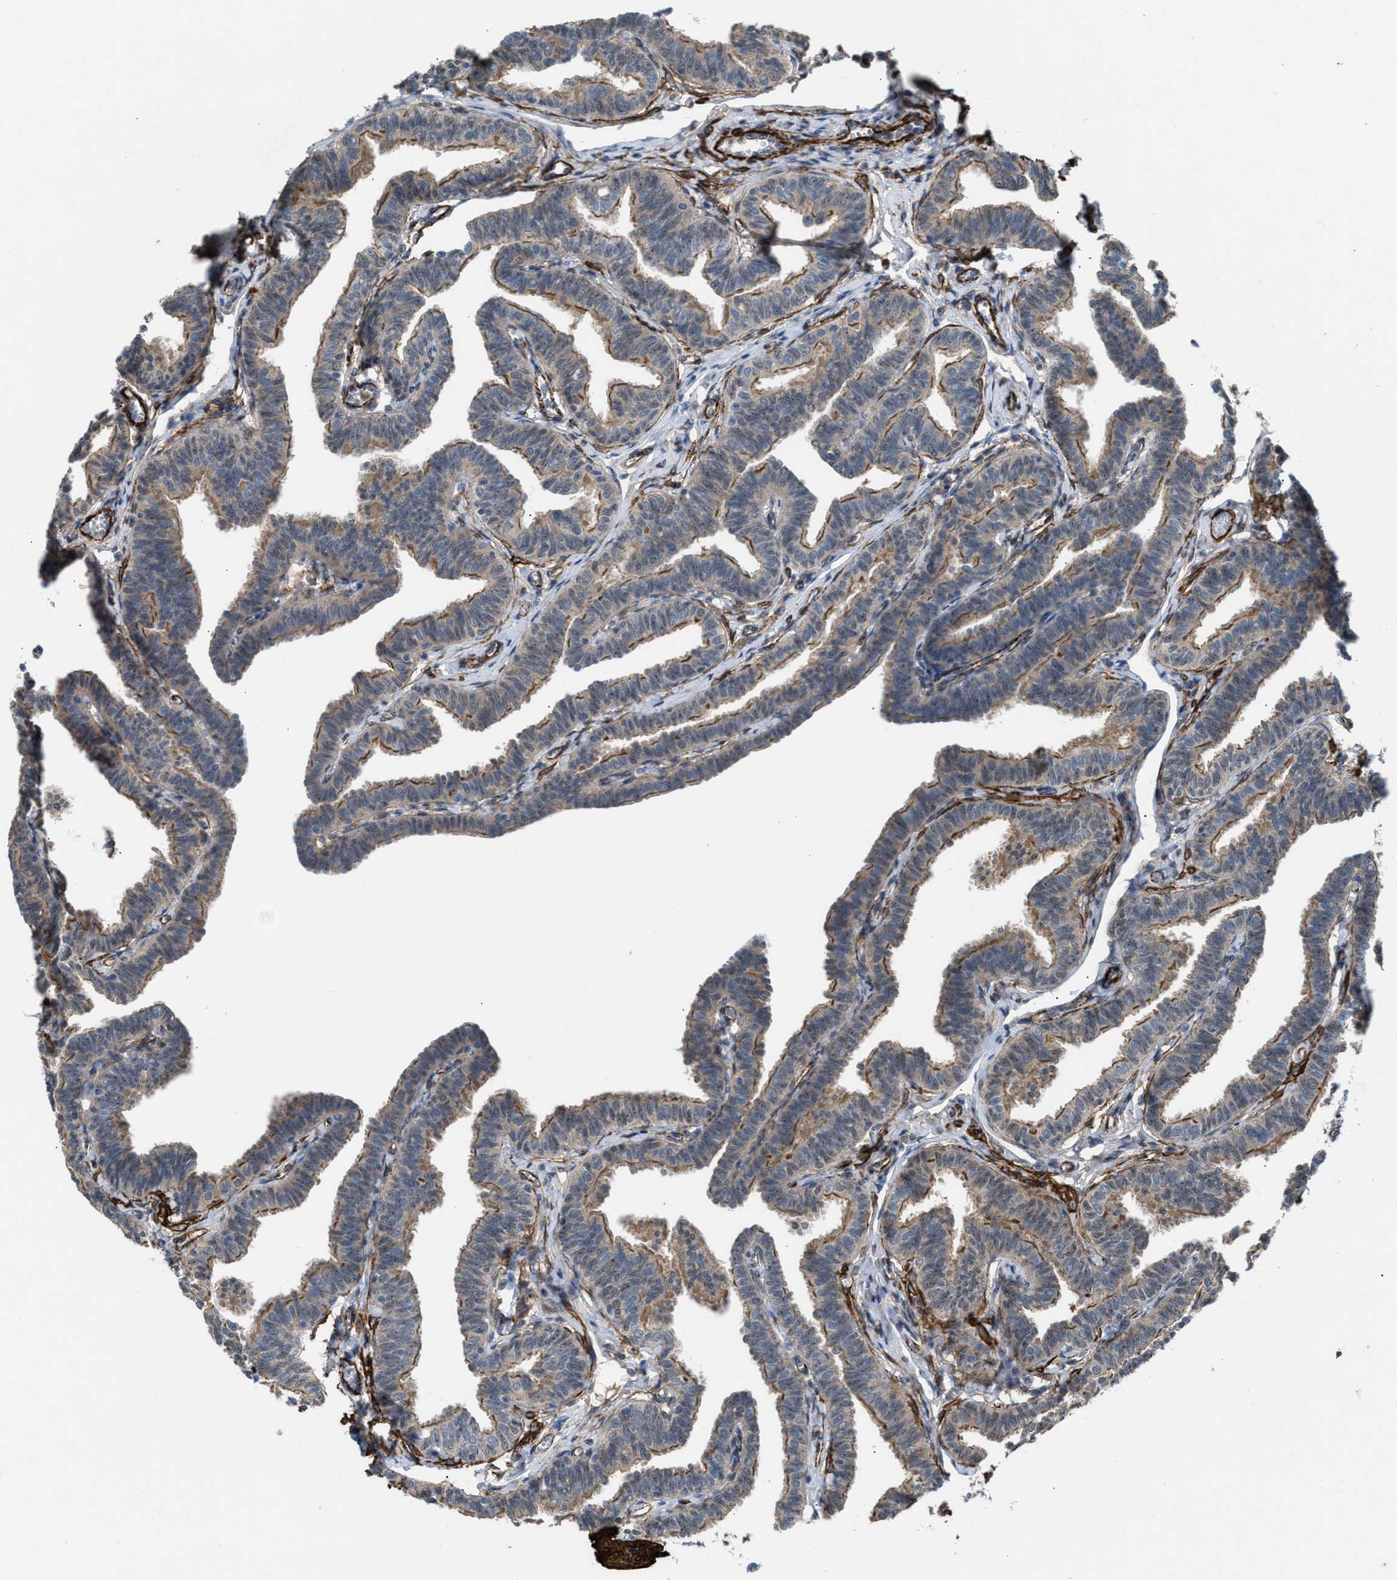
{"staining": {"intensity": "moderate", "quantity": "25%-75%", "location": "cytoplasmic/membranous,nuclear"}, "tissue": "fallopian tube", "cell_type": "Glandular cells", "image_type": "normal", "snomed": [{"axis": "morphology", "description": "Normal tissue, NOS"}, {"axis": "topography", "description": "Fallopian tube"}, {"axis": "topography", "description": "Ovary"}], "caption": "An immunohistochemistry micrograph of benign tissue is shown. Protein staining in brown labels moderate cytoplasmic/membranous,nuclear positivity in fallopian tube within glandular cells.", "gene": "NQO2", "patient": {"sex": "female", "age": 23}}